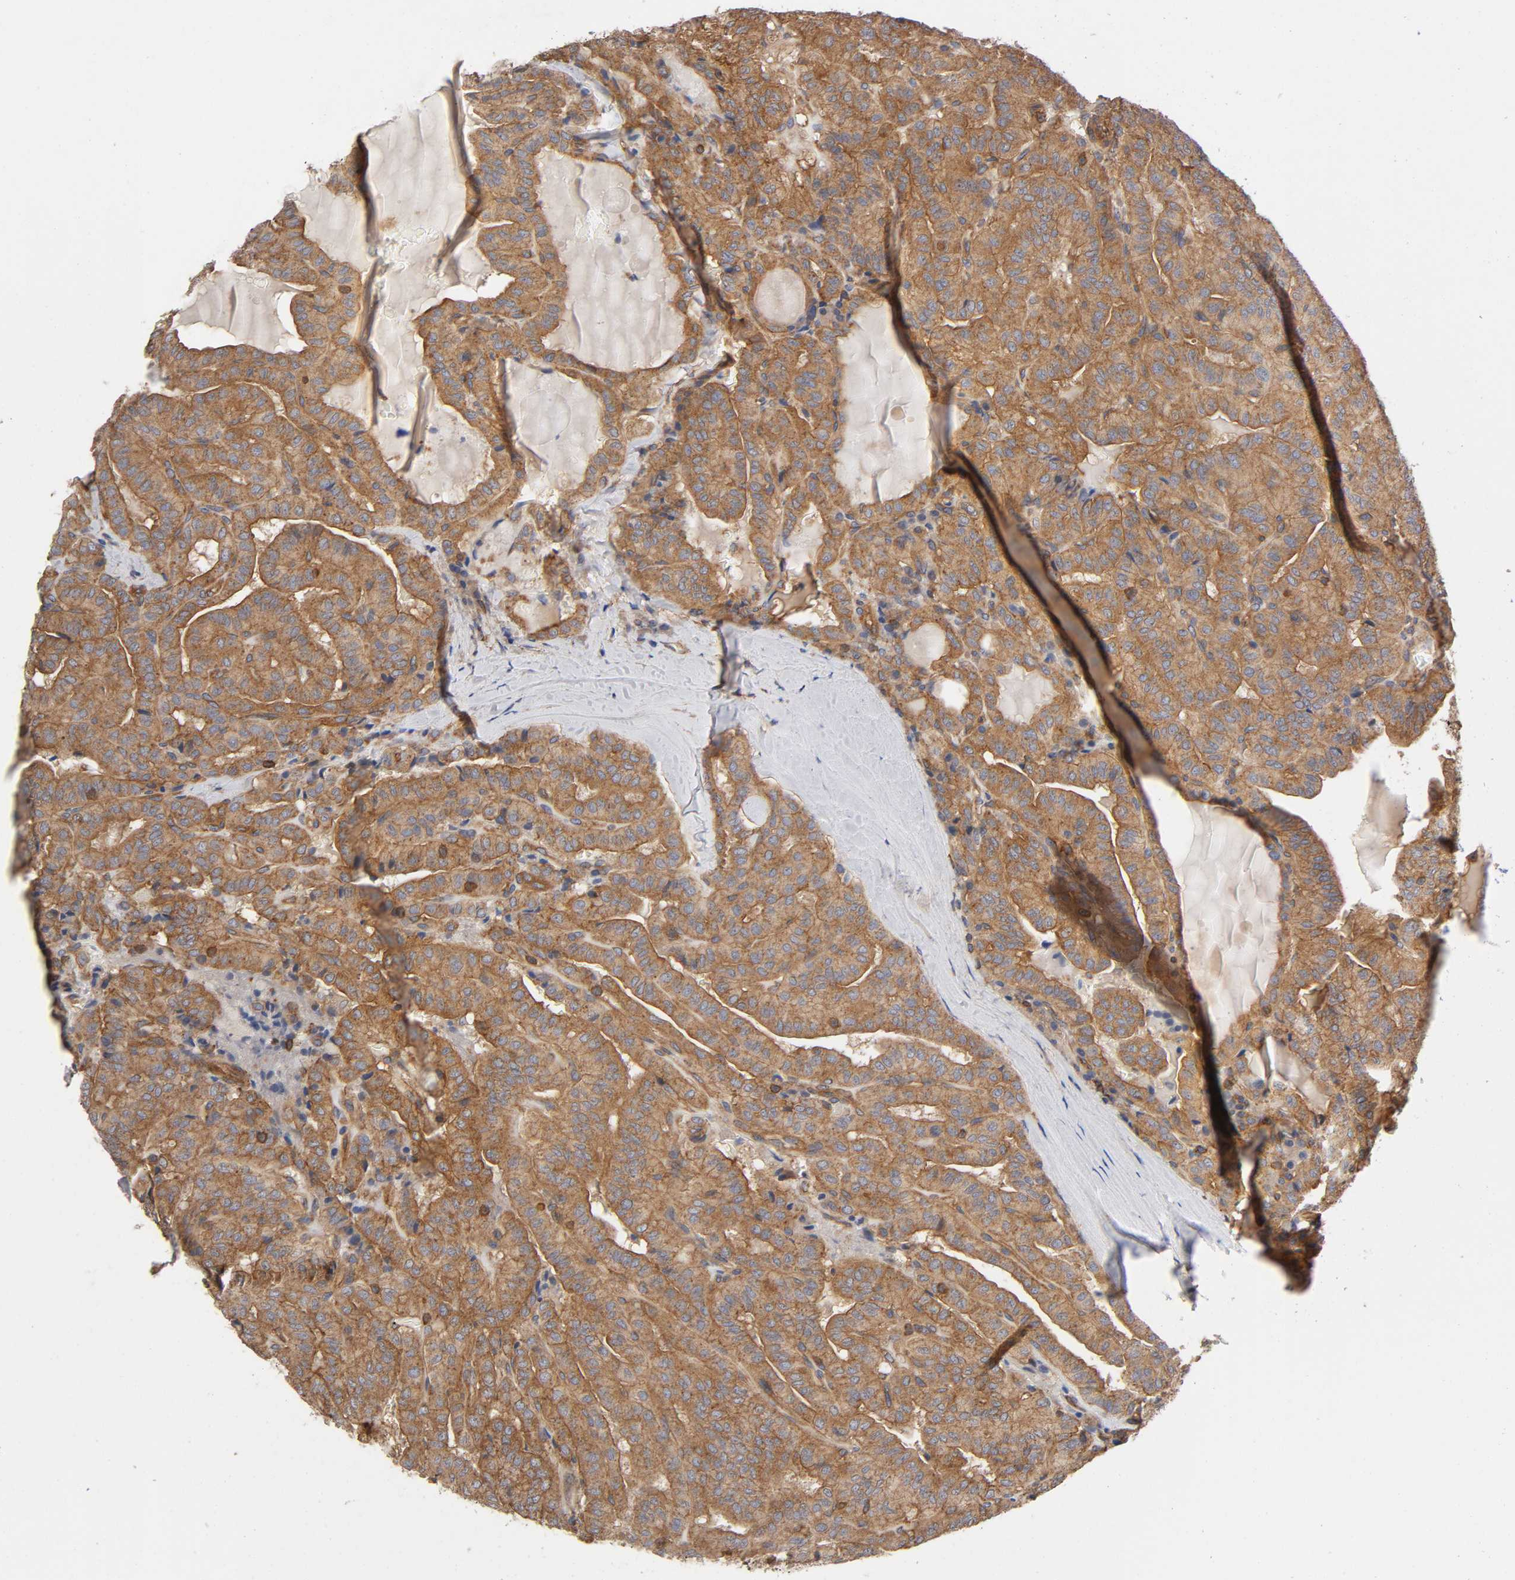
{"staining": {"intensity": "moderate", "quantity": ">75%", "location": "cytoplasmic/membranous"}, "tissue": "thyroid cancer", "cell_type": "Tumor cells", "image_type": "cancer", "snomed": [{"axis": "morphology", "description": "Papillary adenocarcinoma, NOS"}, {"axis": "topography", "description": "Thyroid gland"}], "caption": "There is medium levels of moderate cytoplasmic/membranous staining in tumor cells of papillary adenocarcinoma (thyroid), as demonstrated by immunohistochemical staining (brown color).", "gene": "LAMTOR2", "patient": {"sex": "male", "age": 77}}